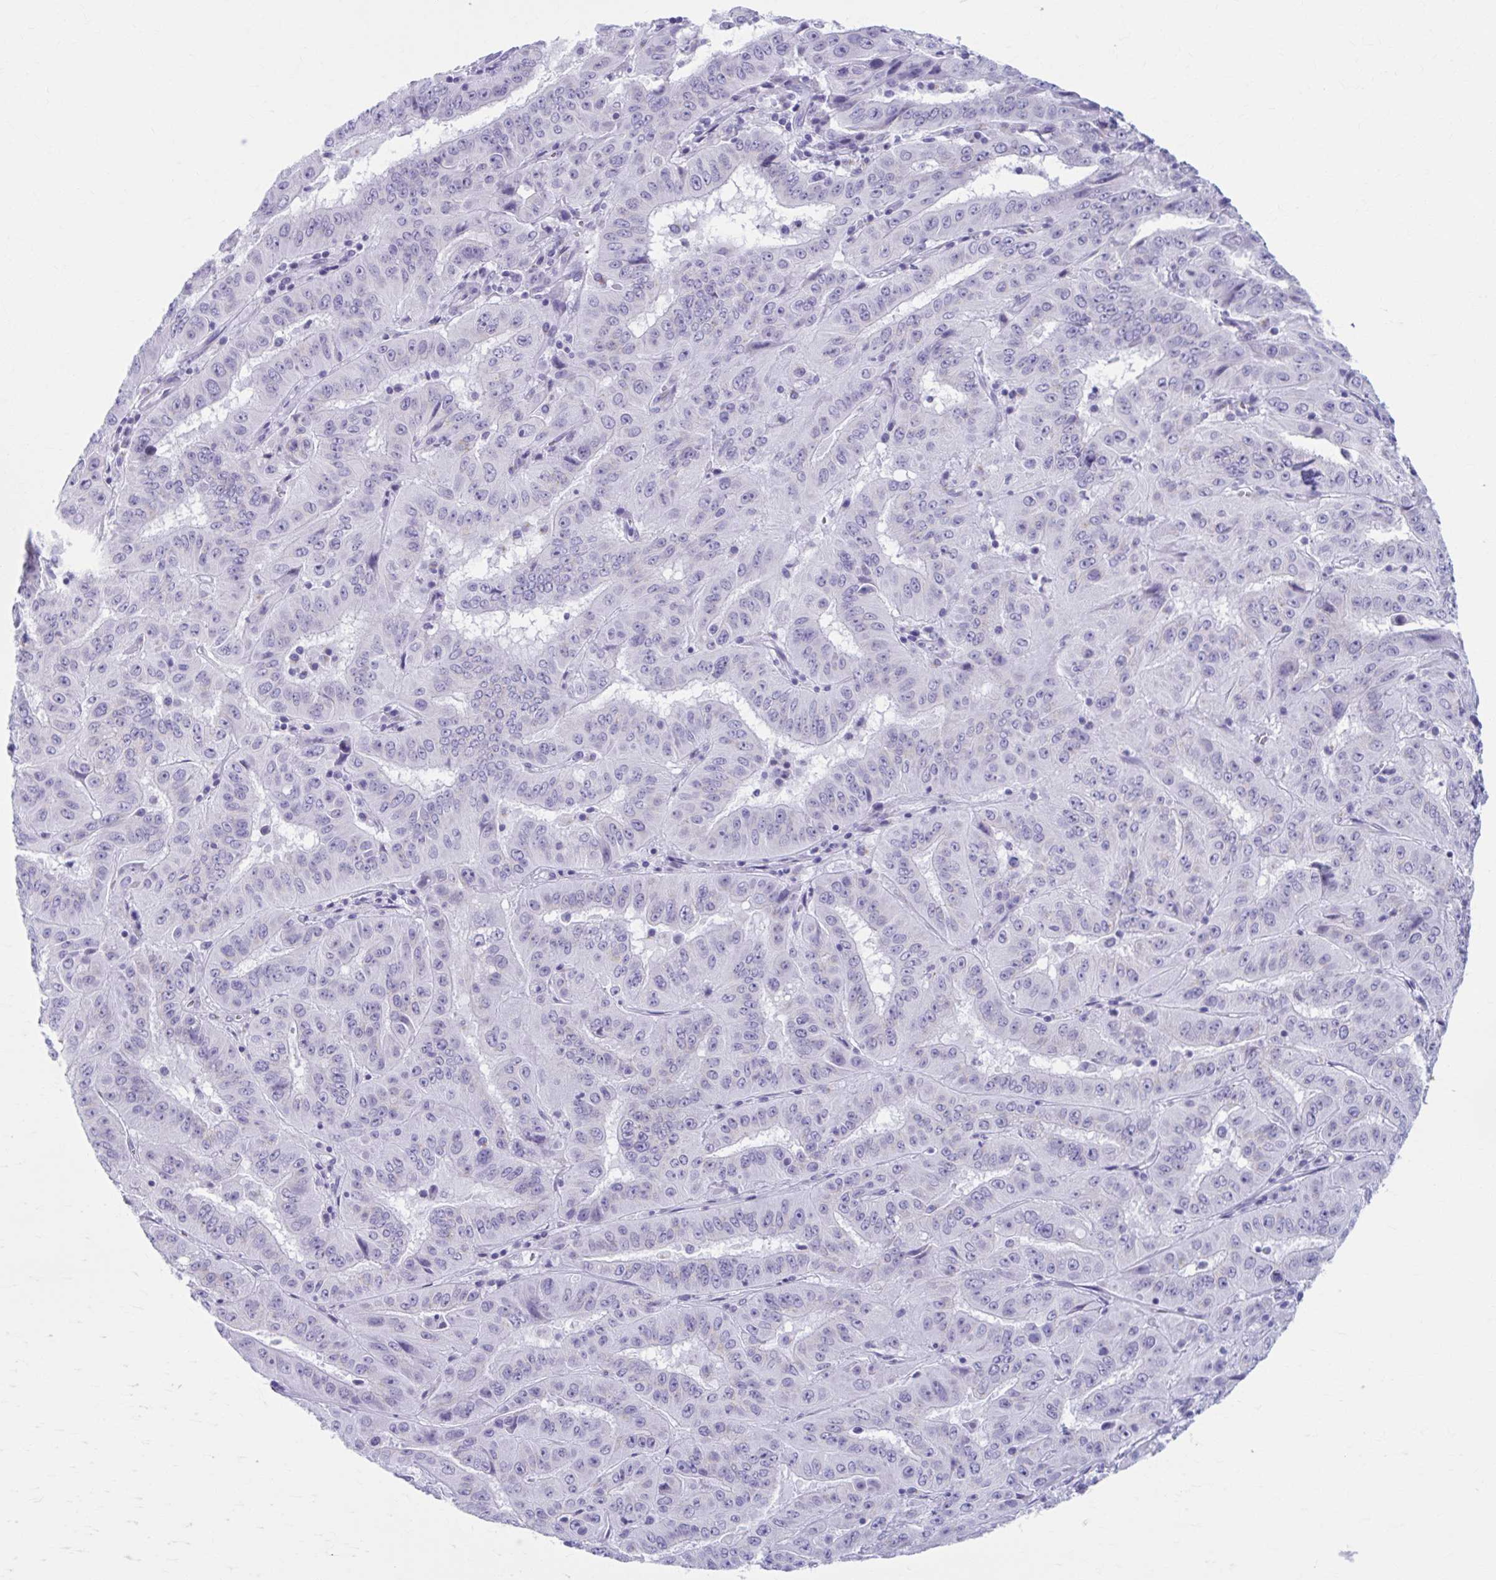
{"staining": {"intensity": "negative", "quantity": "none", "location": "none"}, "tissue": "pancreatic cancer", "cell_type": "Tumor cells", "image_type": "cancer", "snomed": [{"axis": "morphology", "description": "Adenocarcinoma, NOS"}, {"axis": "topography", "description": "Pancreas"}], "caption": "The histopathology image demonstrates no significant positivity in tumor cells of adenocarcinoma (pancreatic). (Stains: DAB (3,3'-diaminobenzidine) IHC with hematoxylin counter stain, Microscopy: brightfield microscopy at high magnification).", "gene": "KCNE2", "patient": {"sex": "male", "age": 63}}